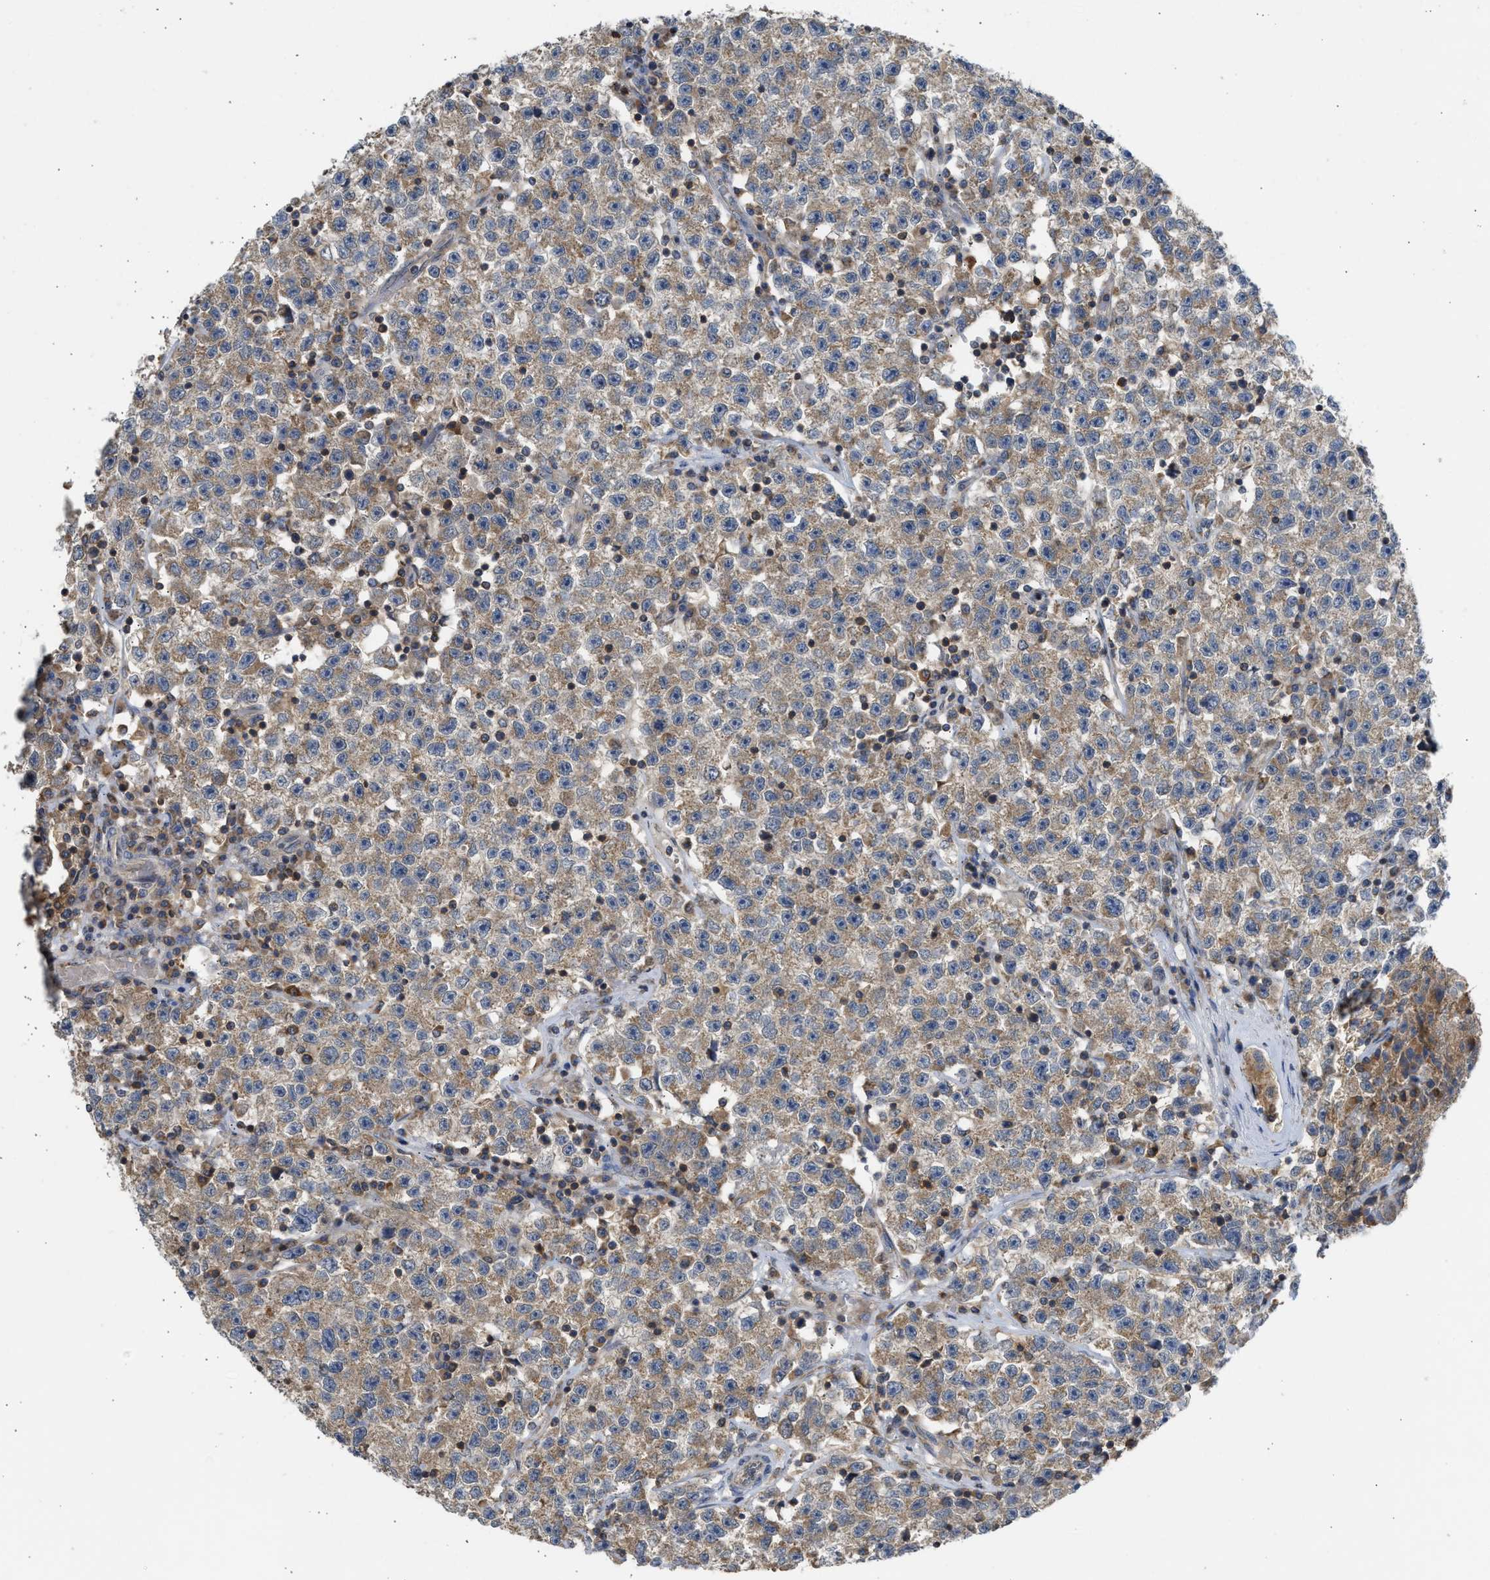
{"staining": {"intensity": "moderate", "quantity": ">75%", "location": "cytoplasmic/membranous"}, "tissue": "testis cancer", "cell_type": "Tumor cells", "image_type": "cancer", "snomed": [{"axis": "morphology", "description": "Seminoma, NOS"}, {"axis": "topography", "description": "Testis"}], "caption": "Immunohistochemistry (IHC) of testis cancer displays medium levels of moderate cytoplasmic/membranous staining in about >75% of tumor cells.", "gene": "CYP1A1", "patient": {"sex": "male", "age": 22}}